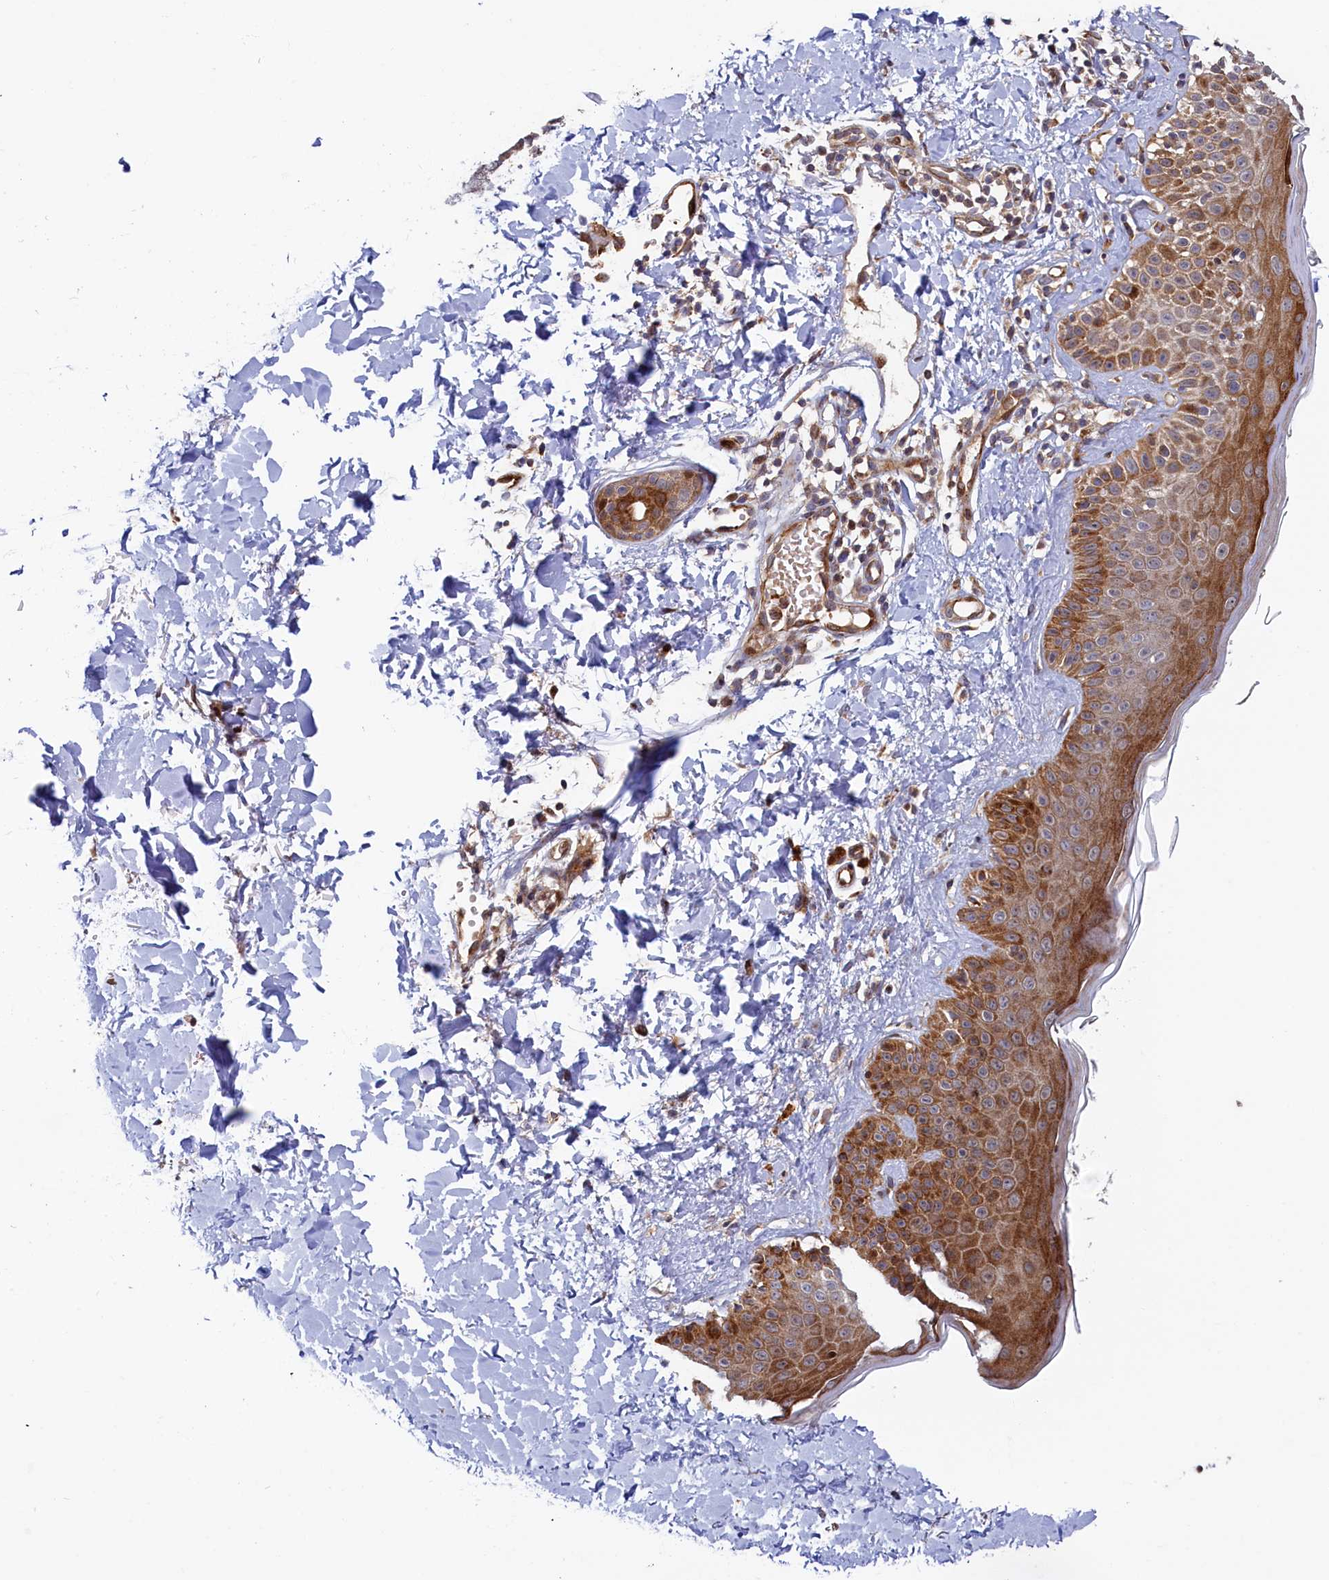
{"staining": {"intensity": "negative", "quantity": "none", "location": "none"}, "tissue": "skin", "cell_type": "Fibroblasts", "image_type": "normal", "snomed": [{"axis": "morphology", "description": "Normal tissue, NOS"}, {"axis": "topography", "description": "Skin"}], "caption": "Skin was stained to show a protein in brown. There is no significant staining in fibroblasts. (DAB (3,3'-diaminobenzidine) immunohistochemistry (IHC) with hematoxylin counter stain).", "gene": "PIK3C3", "patient": {"sex": "male", "age": 52}}